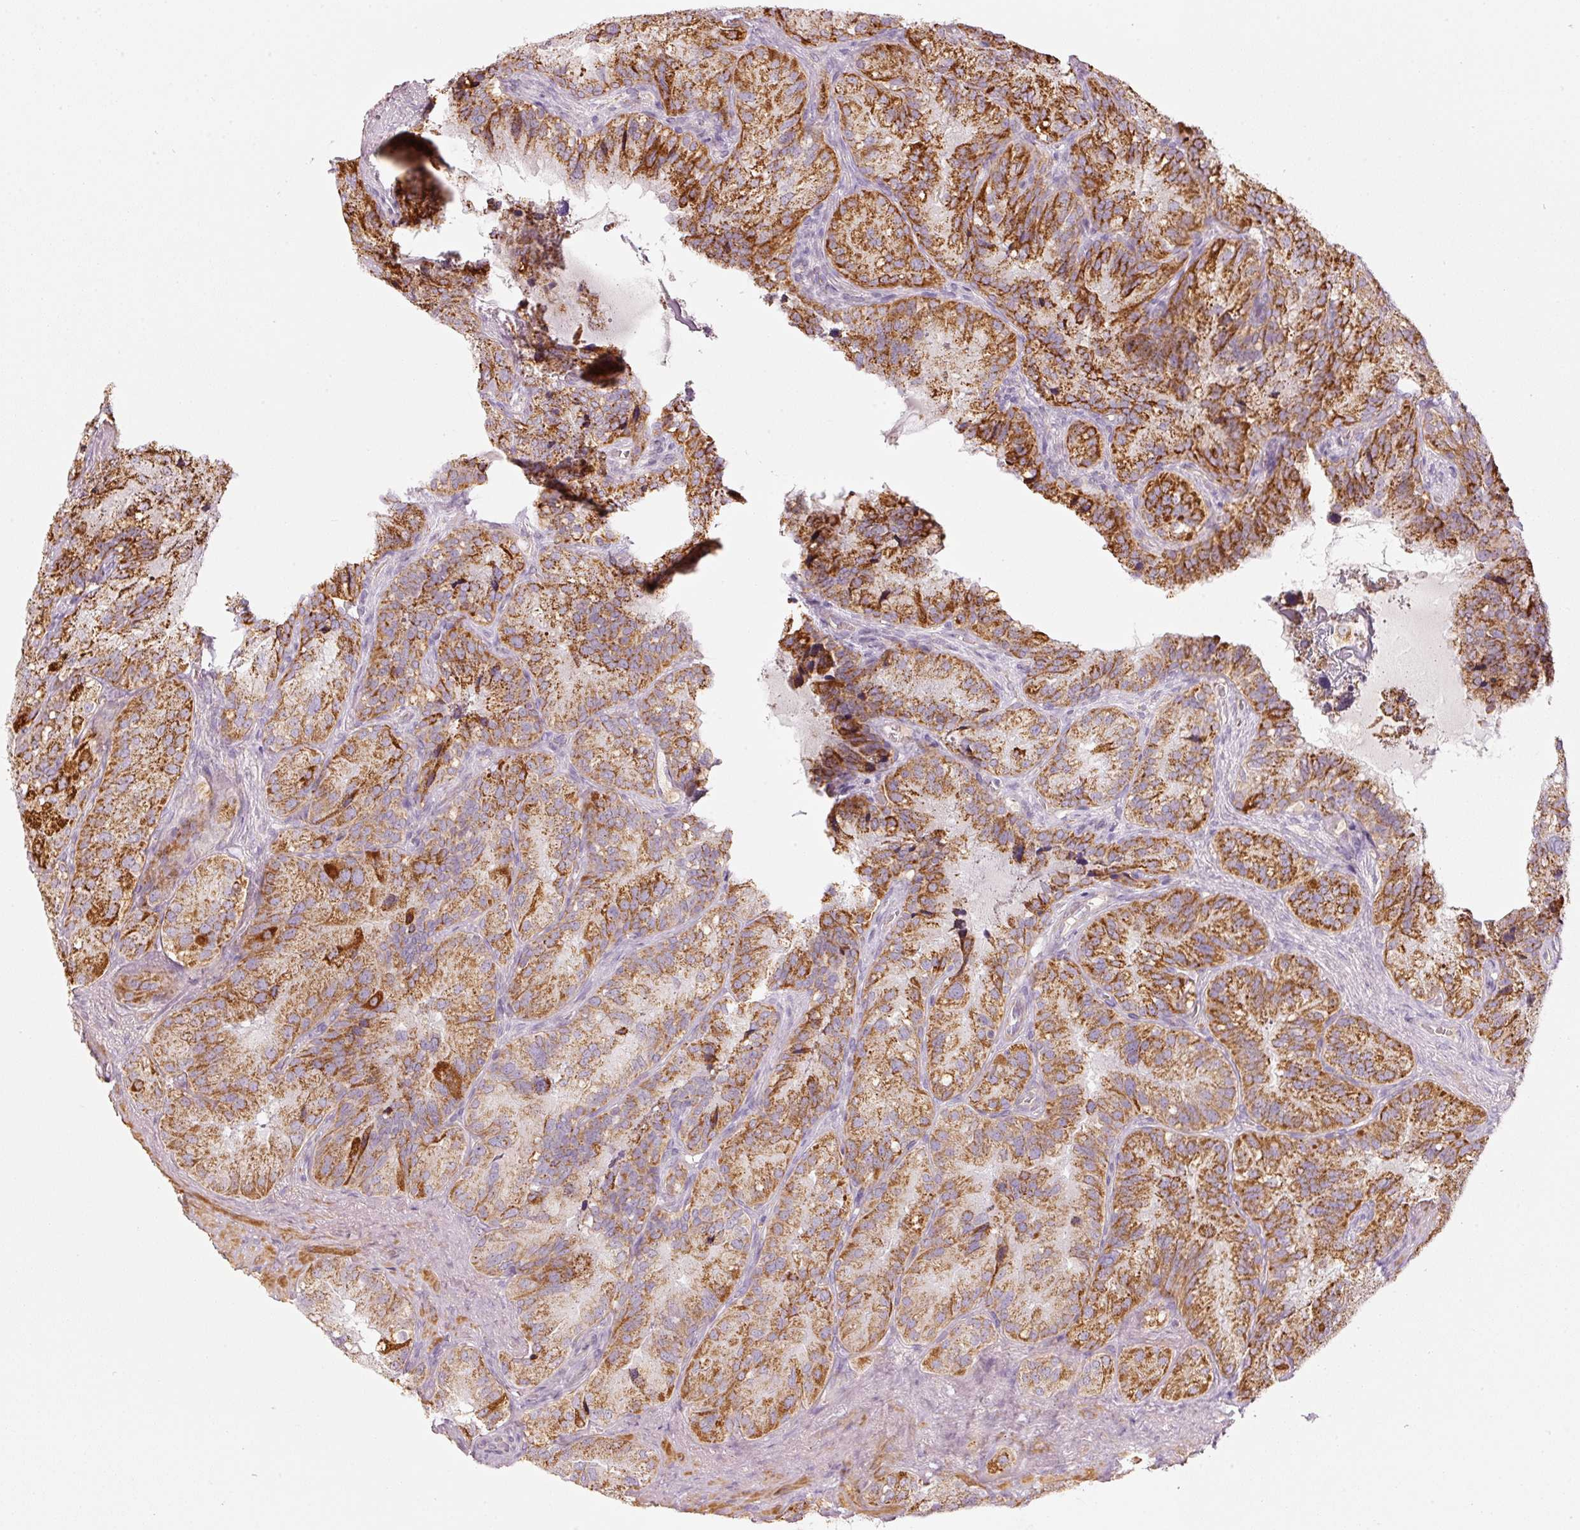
{"staining": {"intensity": "moderate", "quantity": ">75%", "location": "cytoplasmic/membranous"}, "tissue": "seminal vesicle", "cell_type": "Glandular cells", "image_type": "normal", "snomed": [{"axis": "morphology", "description": "Normal tissue, NOS"}, {"axis": "topography", "description": "Seminal veicle"}], "caption": "About >75% of glandular cells in unremarkable human seminal vesicle show moderate cytoplasmic/membranous protein positivity as visualized by brown immunohistochemical staining.", "gene": "C17orf98", "patient": {"sex": "male", "age": 69}}